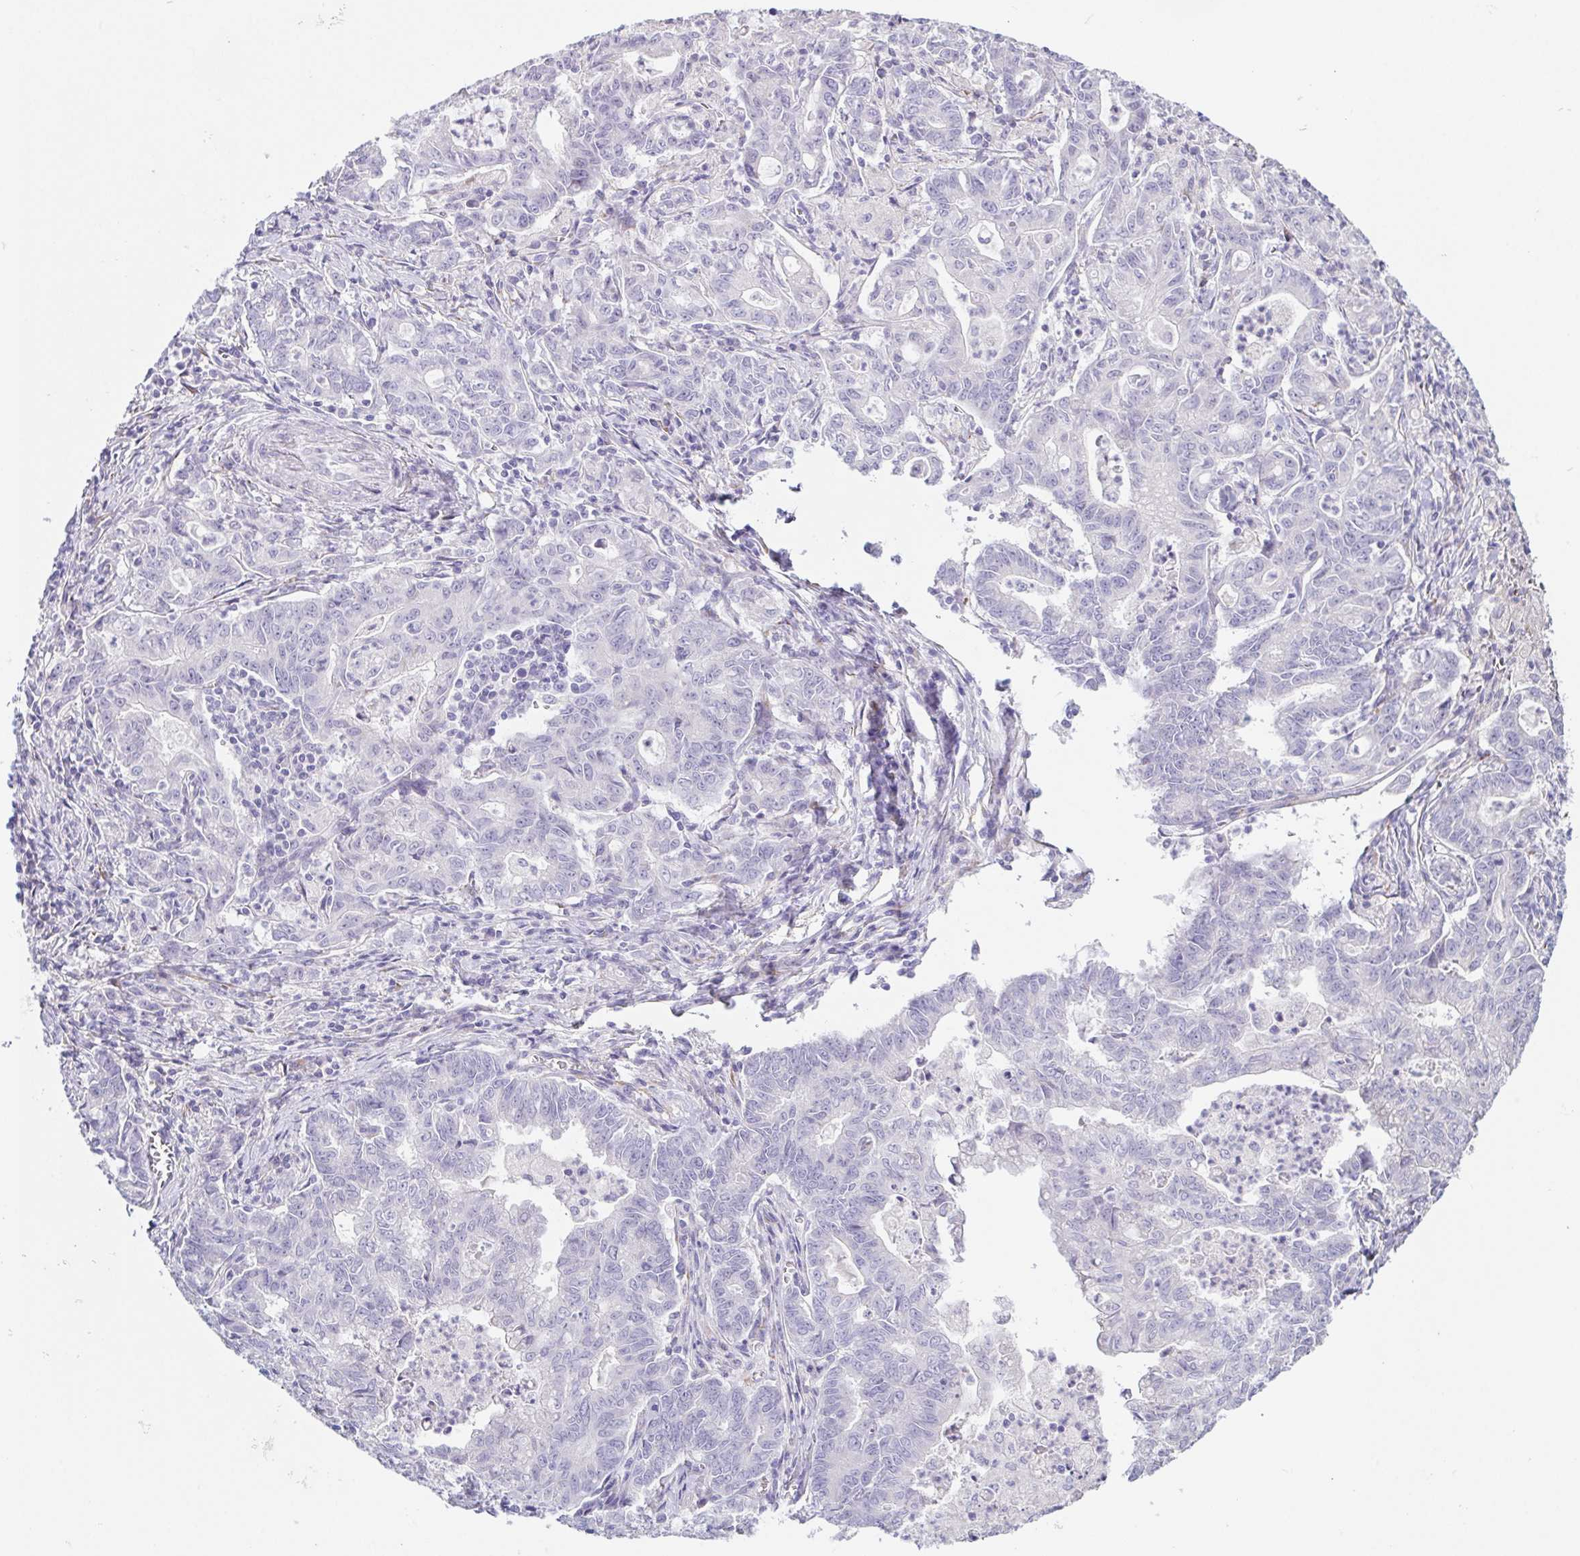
{"staining": {"intensity": "negative", "quantity": "none", "location": "none"}, "tissue": "stomach cancer", "cell_type": "Tumor cells", "image_type": "cancer", "snomed": [{"axis": "morphology", "description": "Adenocarcinoma, NOS"}, {"axis": "topography", "description": "Stomach, upper"}], "caption": "The micrograph reveals no staining of tumor cells in adenocarcinoma (stomach).", "gene": "HDGFL1", "patient": {"sex": "female", "age": 79}}